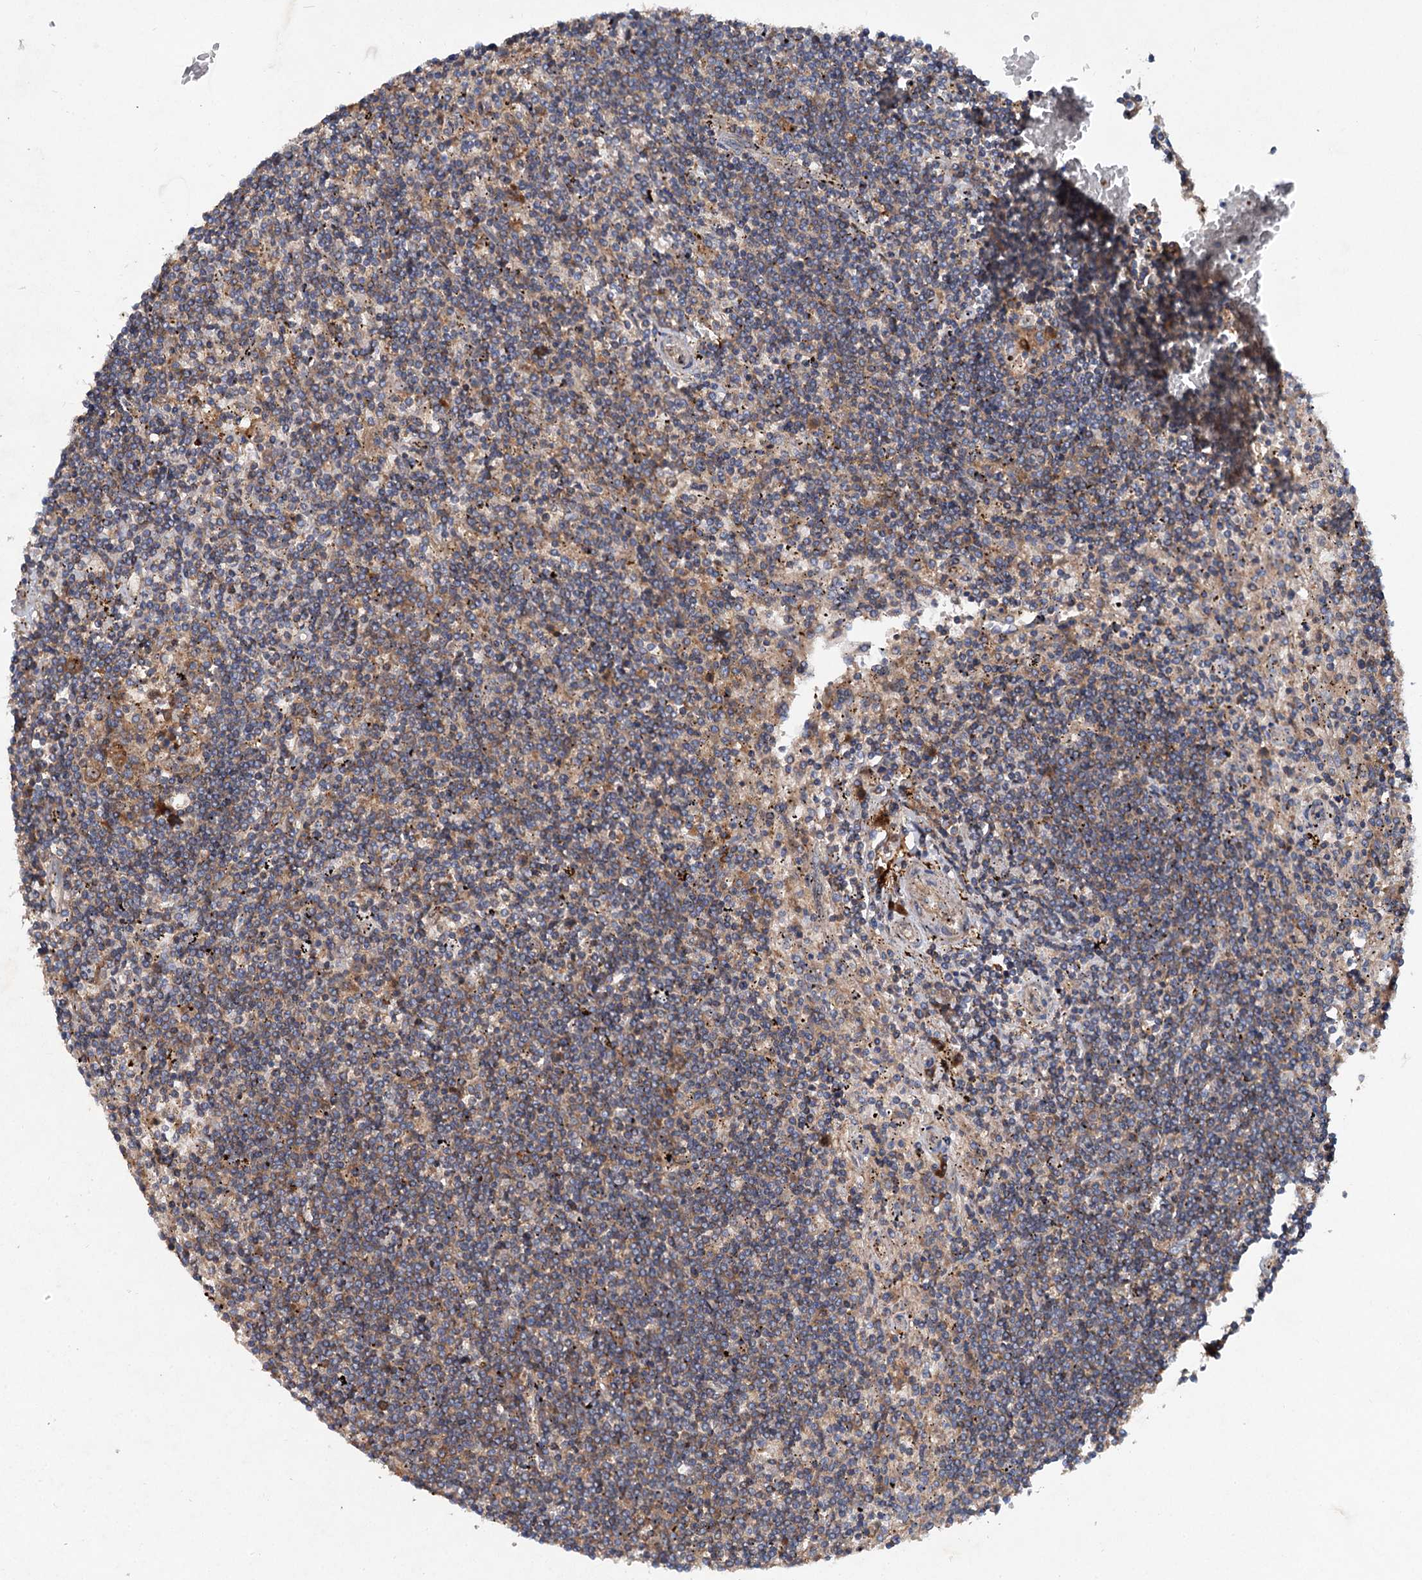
{"staining": {"intensity": "weak", "quantity": "25%-75%", "location": "cytoplasmic/membranous"}, "tissue": "lymphoma", "cell_type": "Tumor cells", "image_type": "cancer", "snomed": [{"axis": "morphology", "description": "Malignant lymphoma, non-Hodgkin's type, Low grade"}, {"axis": "topography", "description": "Spleen"}], "caption": "Tumor cells display low levels of weak cytoplasmic/membranous staining in approximately 25%-75% of cells in human malignant lymphoma, non-Hodgkin's type (low-grade).", "gene": "ALKBH7", "patient": {"sex": "male", "age": 76}}